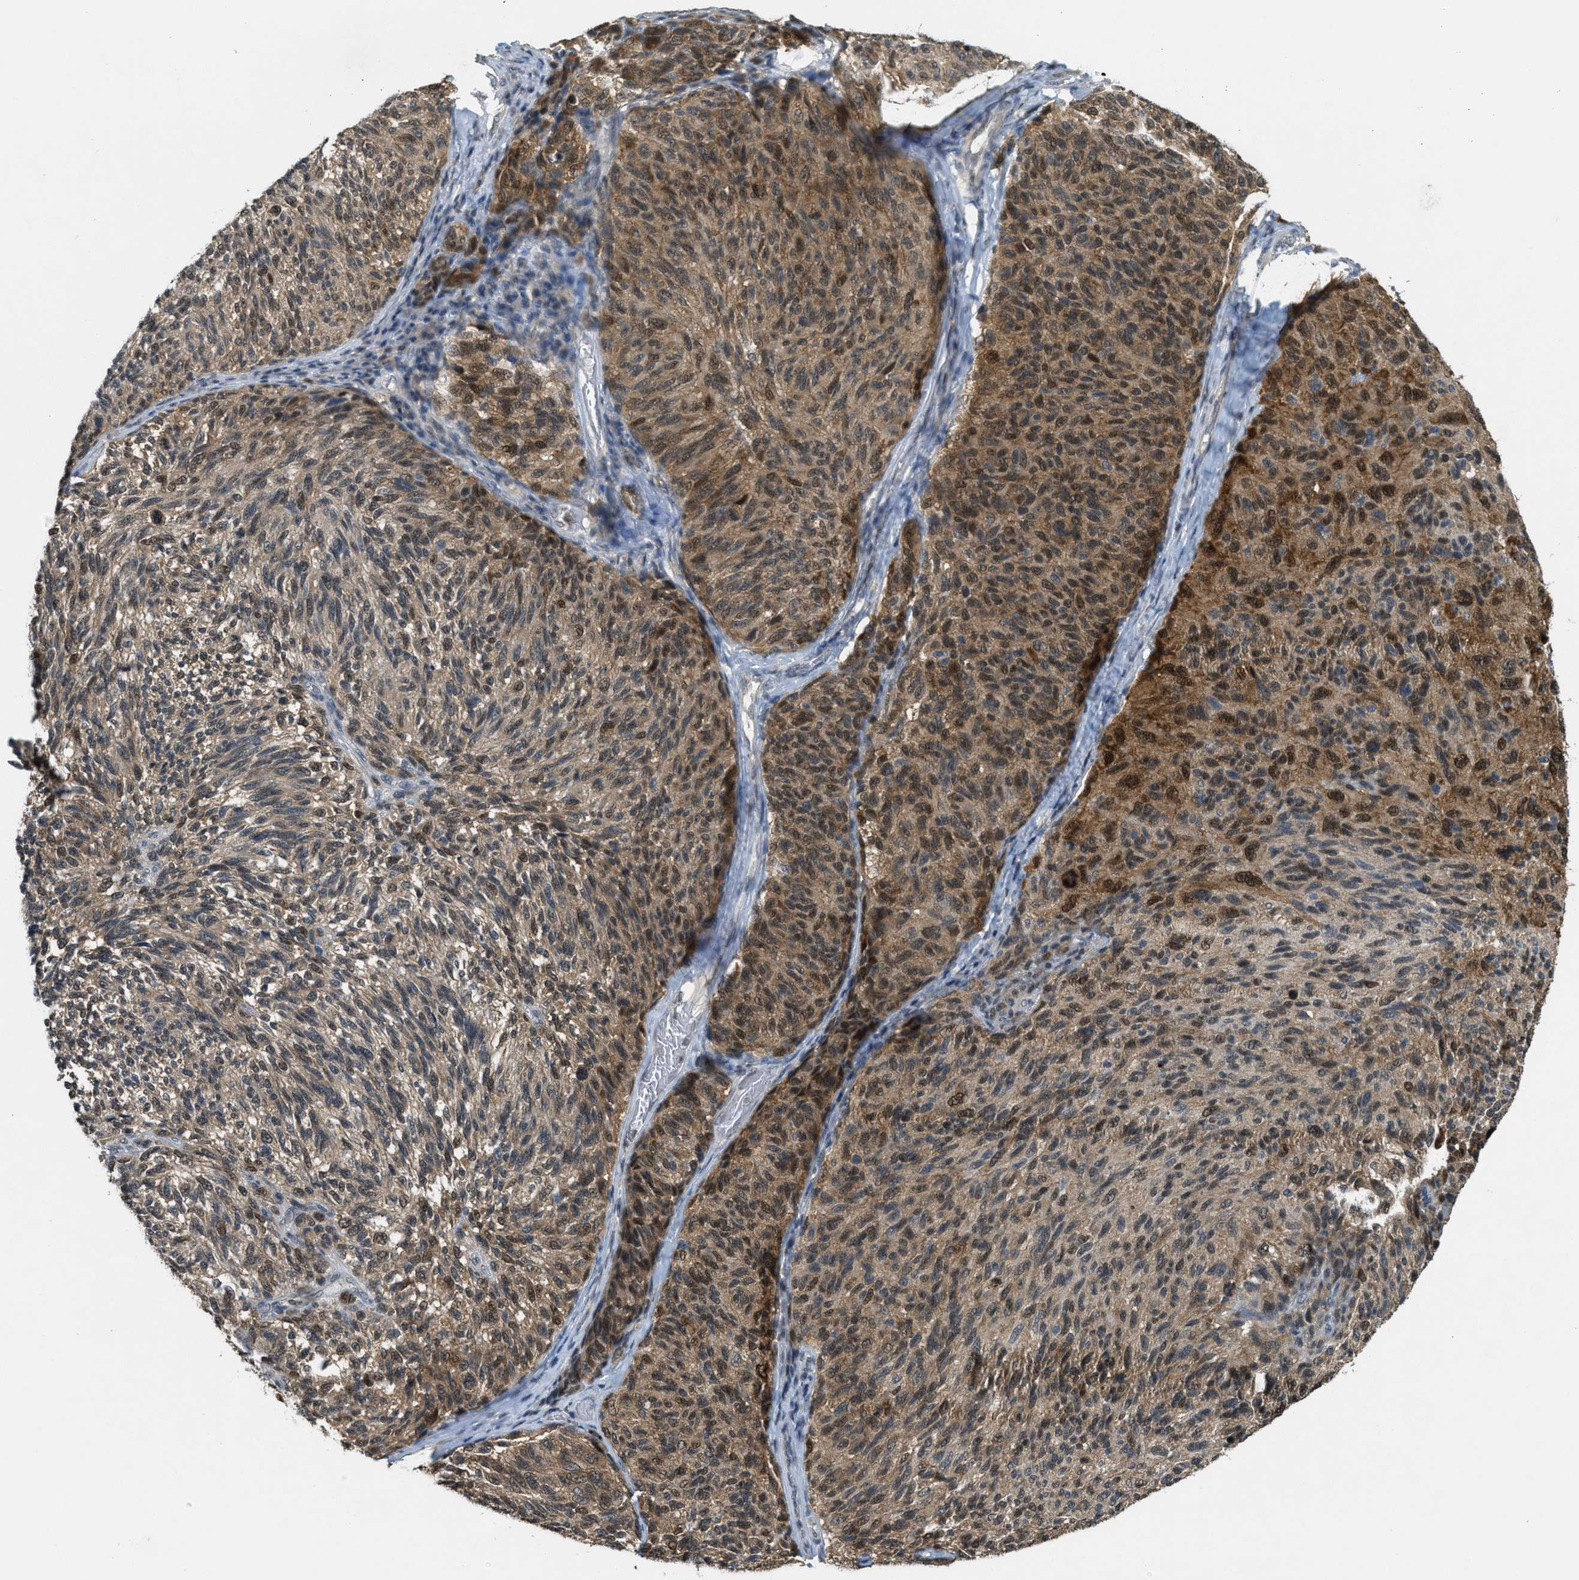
{"staining": {"intensity": "moderate", "quantity": "25%-75%", "location": "cytoplasmic/membranous,nuclear"}, "tissue": "melanoma", "cell_type": "Tumor cells", "image_type": "cancer", "snomed": [{"axis": "morphology", "description": "Malignant melanoma, NOS"}, {"axis": "topography", "description": "Skin"}], "caption": "Immunohistochemistry (IHC) of human melanoma demonstrates medium levels of moderate cytoplasmic/membranous and nuclear expression in about 25%-75% of tumor cells. Nuclei are stained in blue.", "gene": "DNAJB1", "patient": {"sex": "female", "age": 73}}